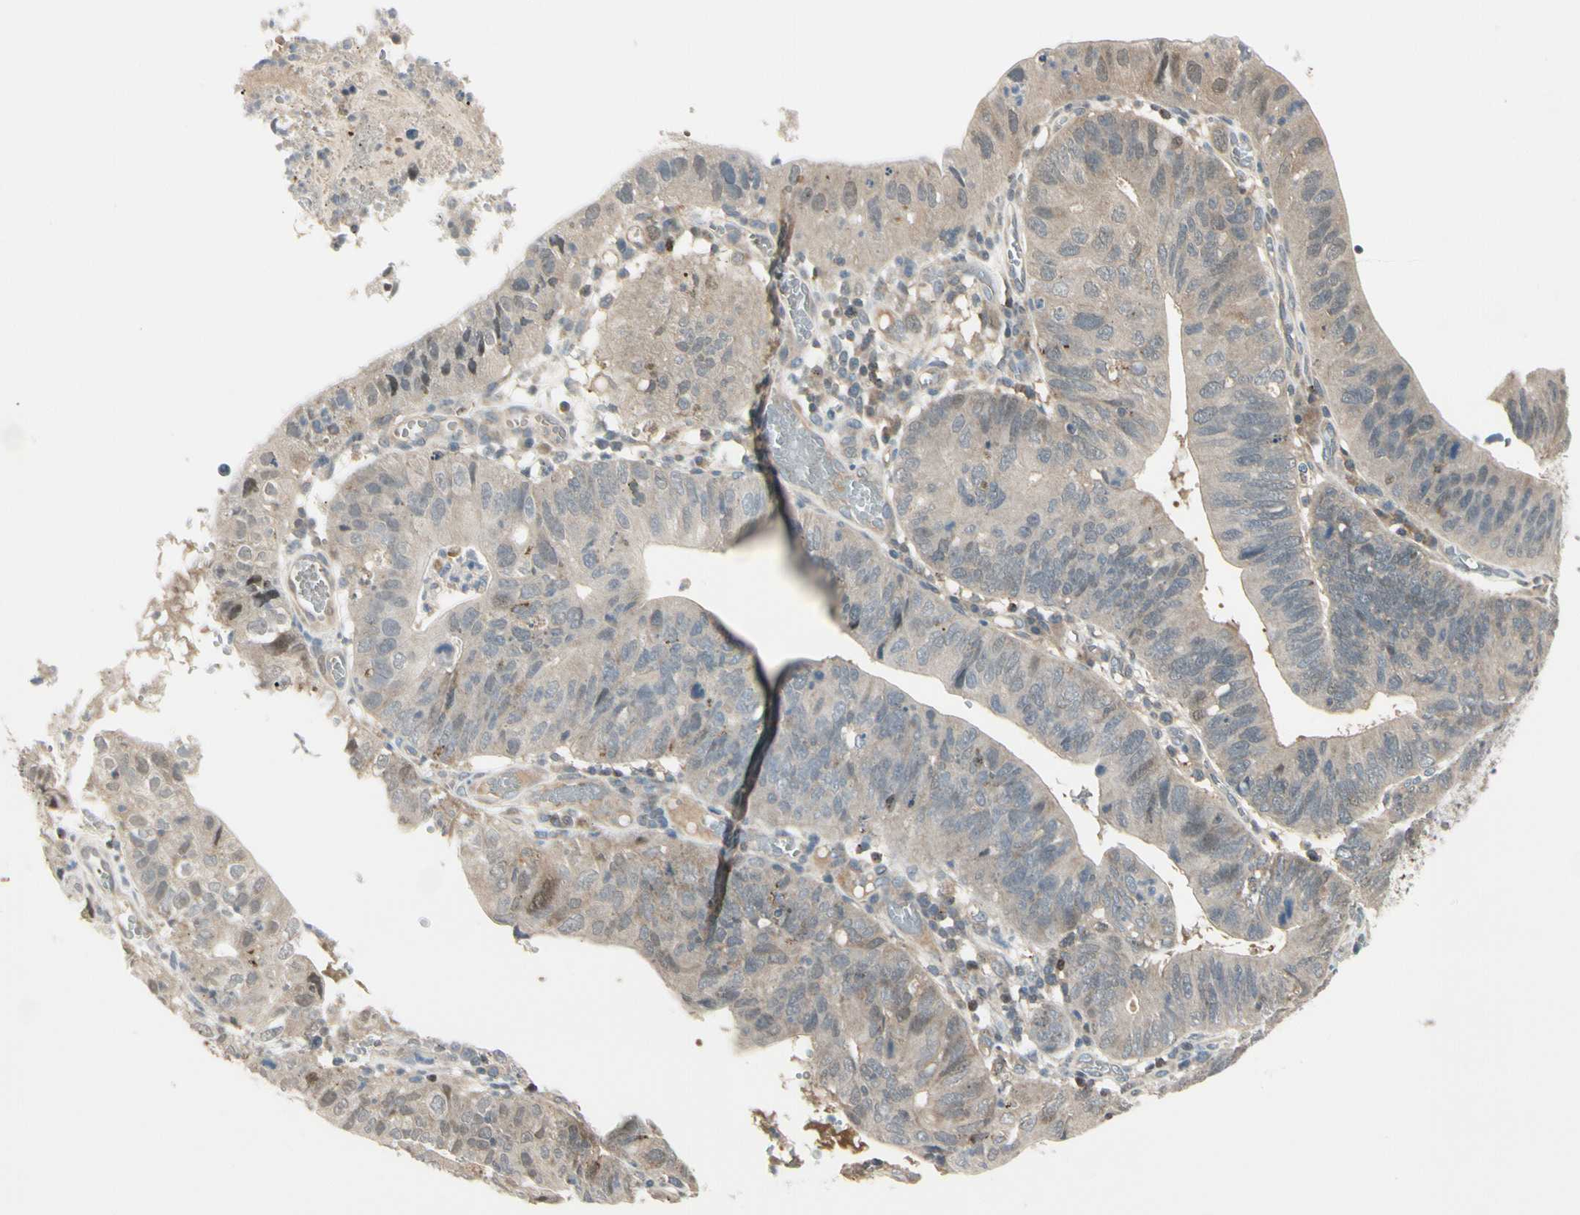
{"staining": {"intensity": "weak", "quantity": ">75%", "location": "cytoplasmic/membranous"}, "tissue": "stomach cancer", "cell_type": "Tumor cells", "image_type": "cancer", "snomed": [{"axis": "morphology", "description": "Adenocarcinoma, NOS"}, {"axis": "topography", "description": "Stomach"}], "caption": "Brown immunohistochemical staining in human stomach cancer exhibits weak cytoplasmic/membranous staining in approximately >75% of tumor cells. (DAB (3,3'-diaminobenzidine) IHC with brightfield microscopy, high magnification).", "gene": "EVC", "patient": {"sex": "male", "age": 59}}